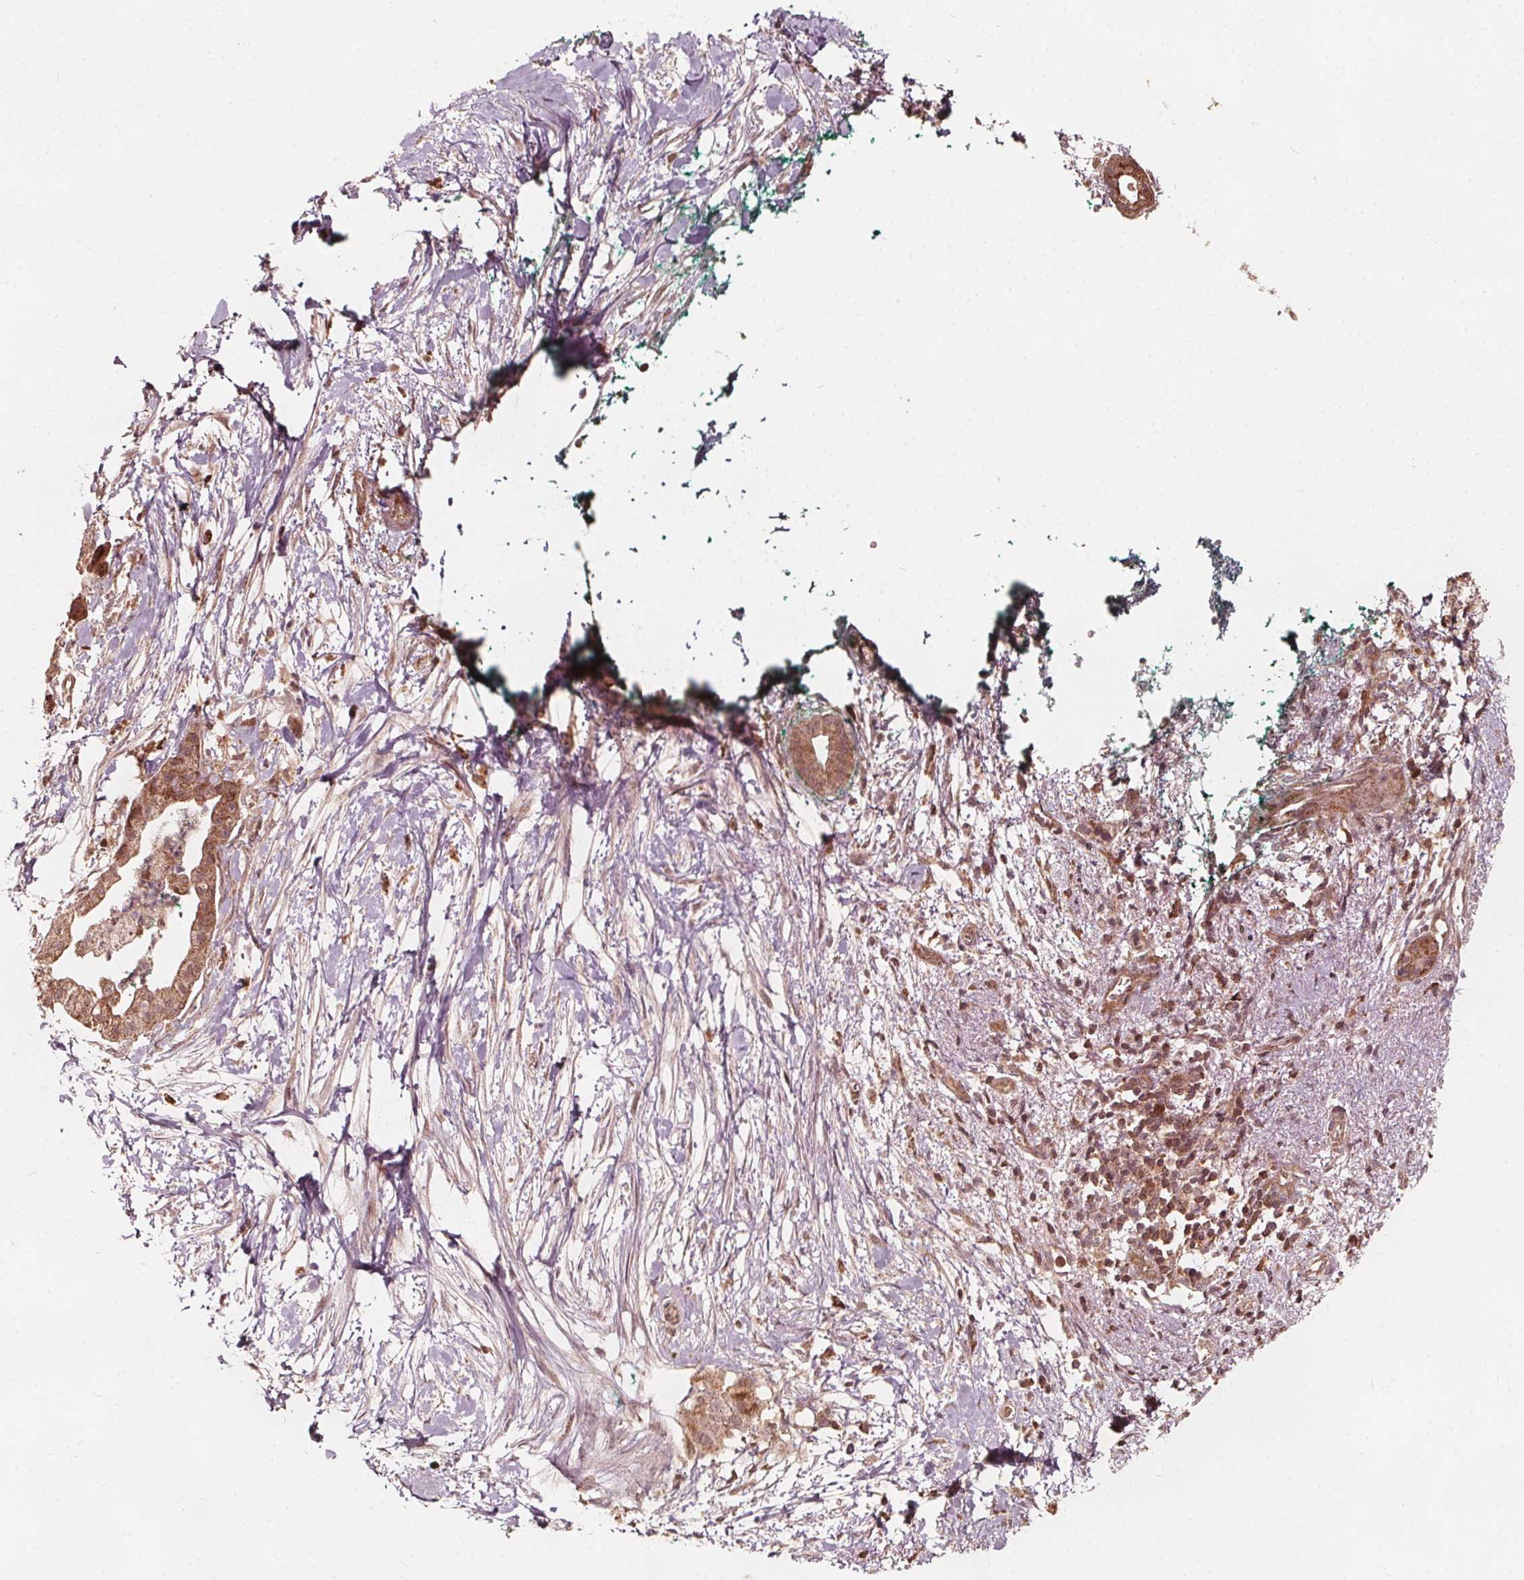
{"staining": {"intensity": "moderate", "quantity": ">75%", "location": "cytoplasmic/membranous"}, "tissue": "pancreatic cancer", "cell_type": "Tumor cells", "image_type": "cancer", "snomed": [{"axis": "morphology", "description": "Normal tissue, NOS"}, {"axis": "morphology", "description": "Adenocarcinoma, NOS"}, {"axis": "topography", "description": "Lymph node"}, {"axis": "topography", "description": "Pancreas"}], "caption": "Tumor cells reveal moderate cytoplasmic/membranous staining in about >75% of cells in adenocarcinoma (pancreatic).", "gene": "AIP", "patient": {"sex": "female", "age": 58}}